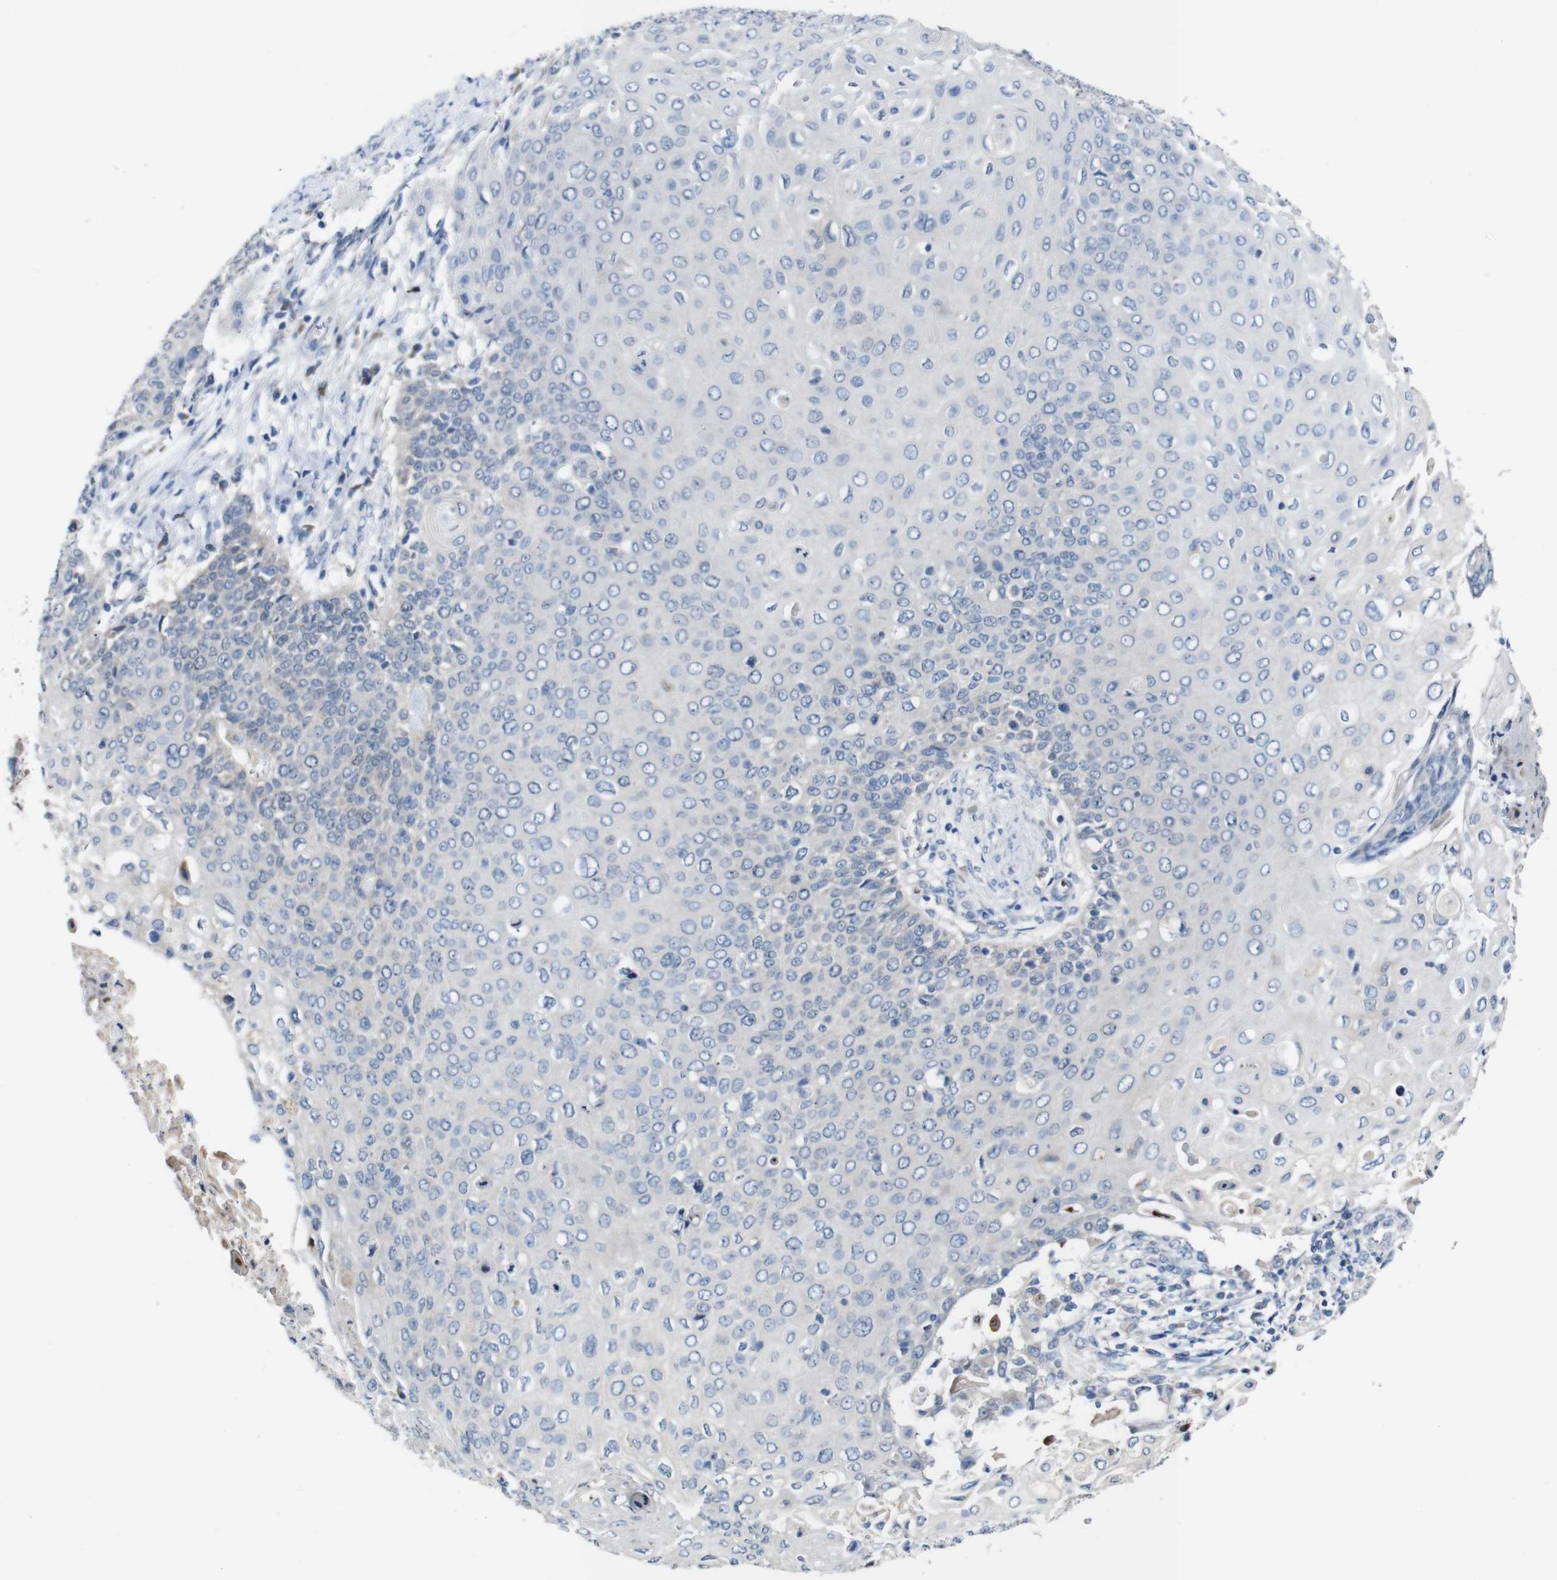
{"staining": {"intensity": "negative", "quantity": "none", "location": "none"}, "tissue": "cervical cancer", "cell_type": "Tumor cells", "image_type": "cancer", "snomed": [{"axis": "morphology", "description": "Squamous cell carcinoma, NOS"}, {"axis": "topography", "description": "Cervix"}], "caption": "DAB immunohistochemical staining of cervical squamous cell carcinoma displays no significant staining in tumor cells.", "gene": "TBC1D32", "patient": {"sex": "female", "age": 39}}